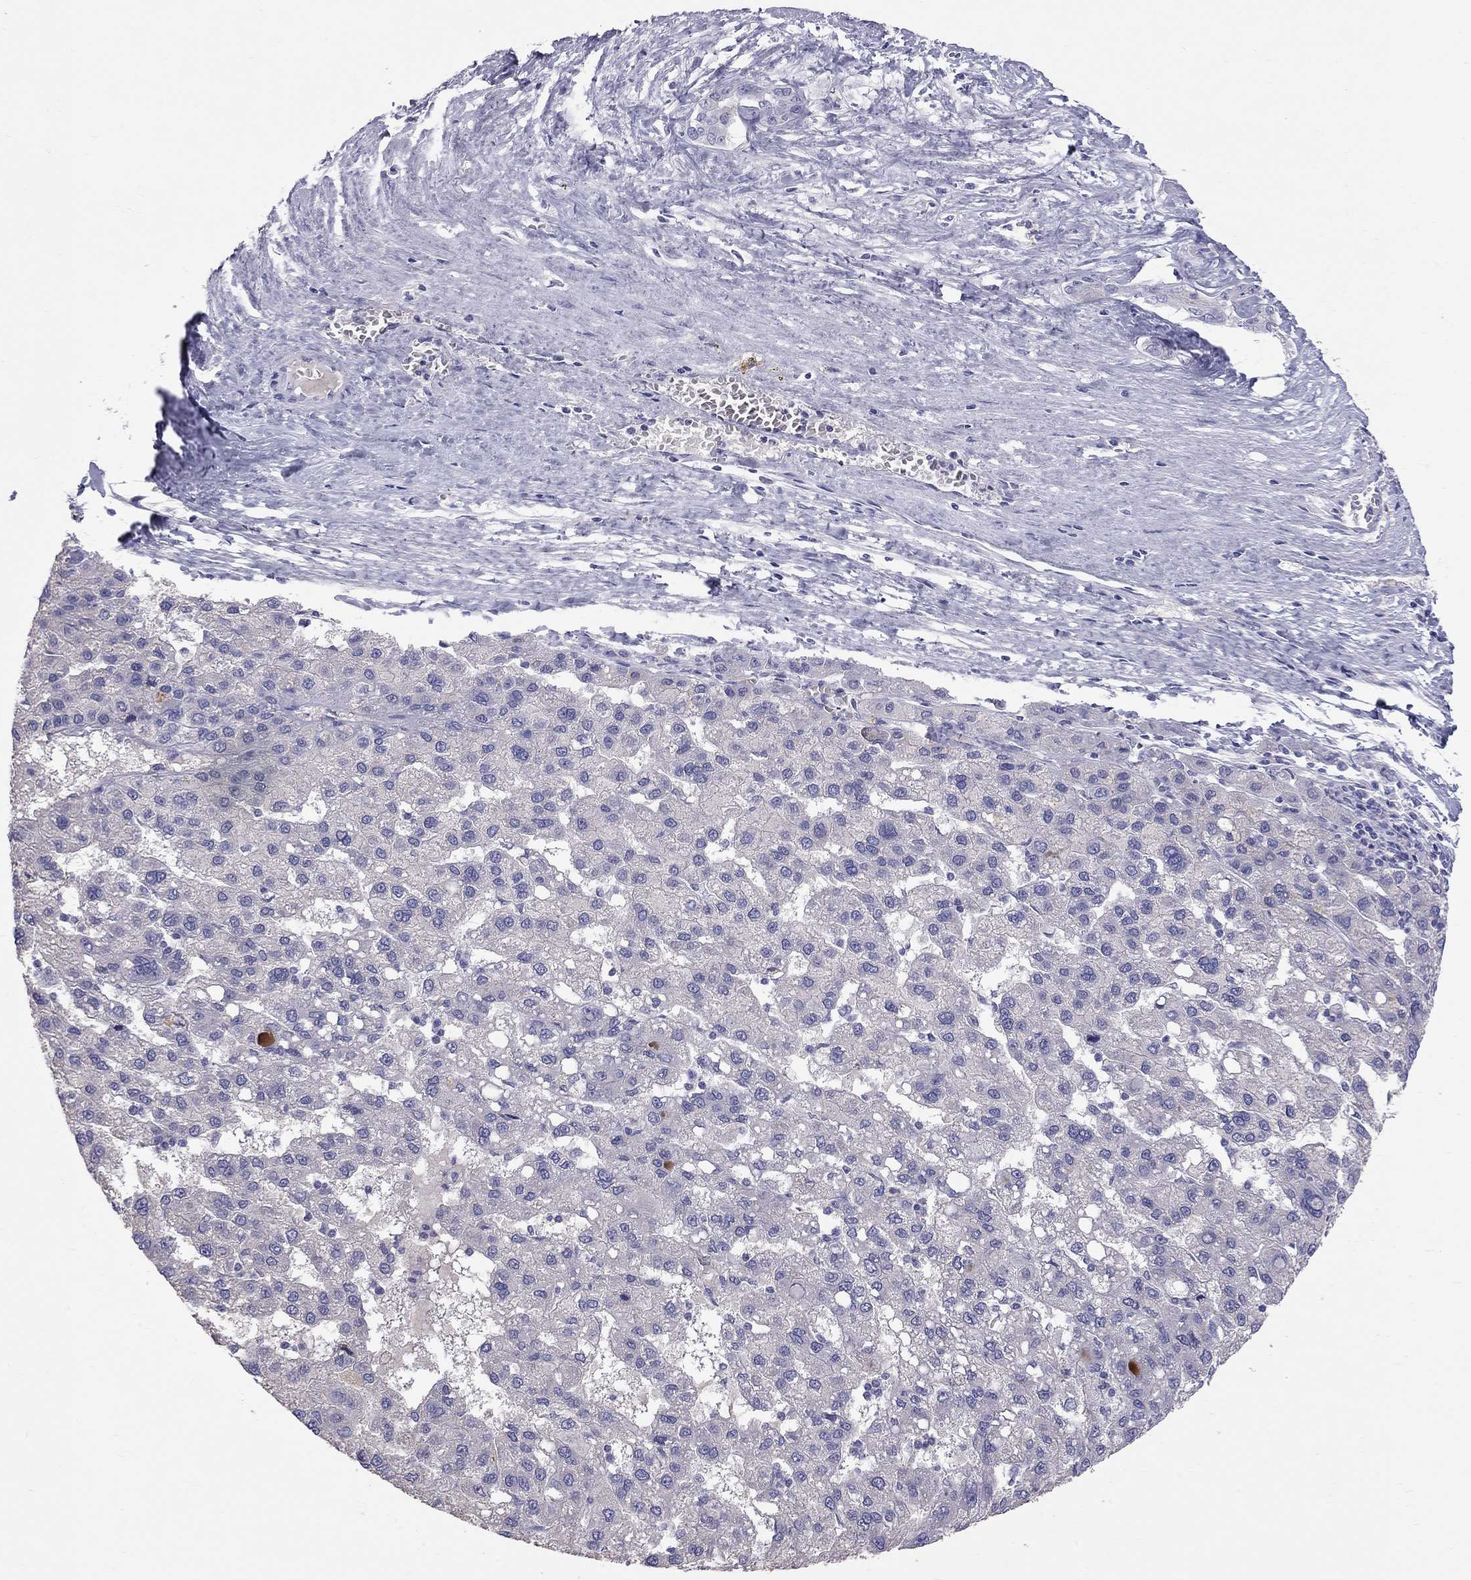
{"staining": {"intensity": "negative", "quantity": "none", "location": "none"}, "tissue": "liver cancer", "cell_type": "Tumor cells", "image_type": "cancer", "snomed": [{"axis": "morphology", "description": "Carcinoma, Hepatocellular, NOS"}, {"axis": "topography", "description": "Liver"}], "caption": "Tumor cells show no significant protein expression in liver cancer.", "gene": "CFAP91", "patient": {"sex": "female", "age": 82}}